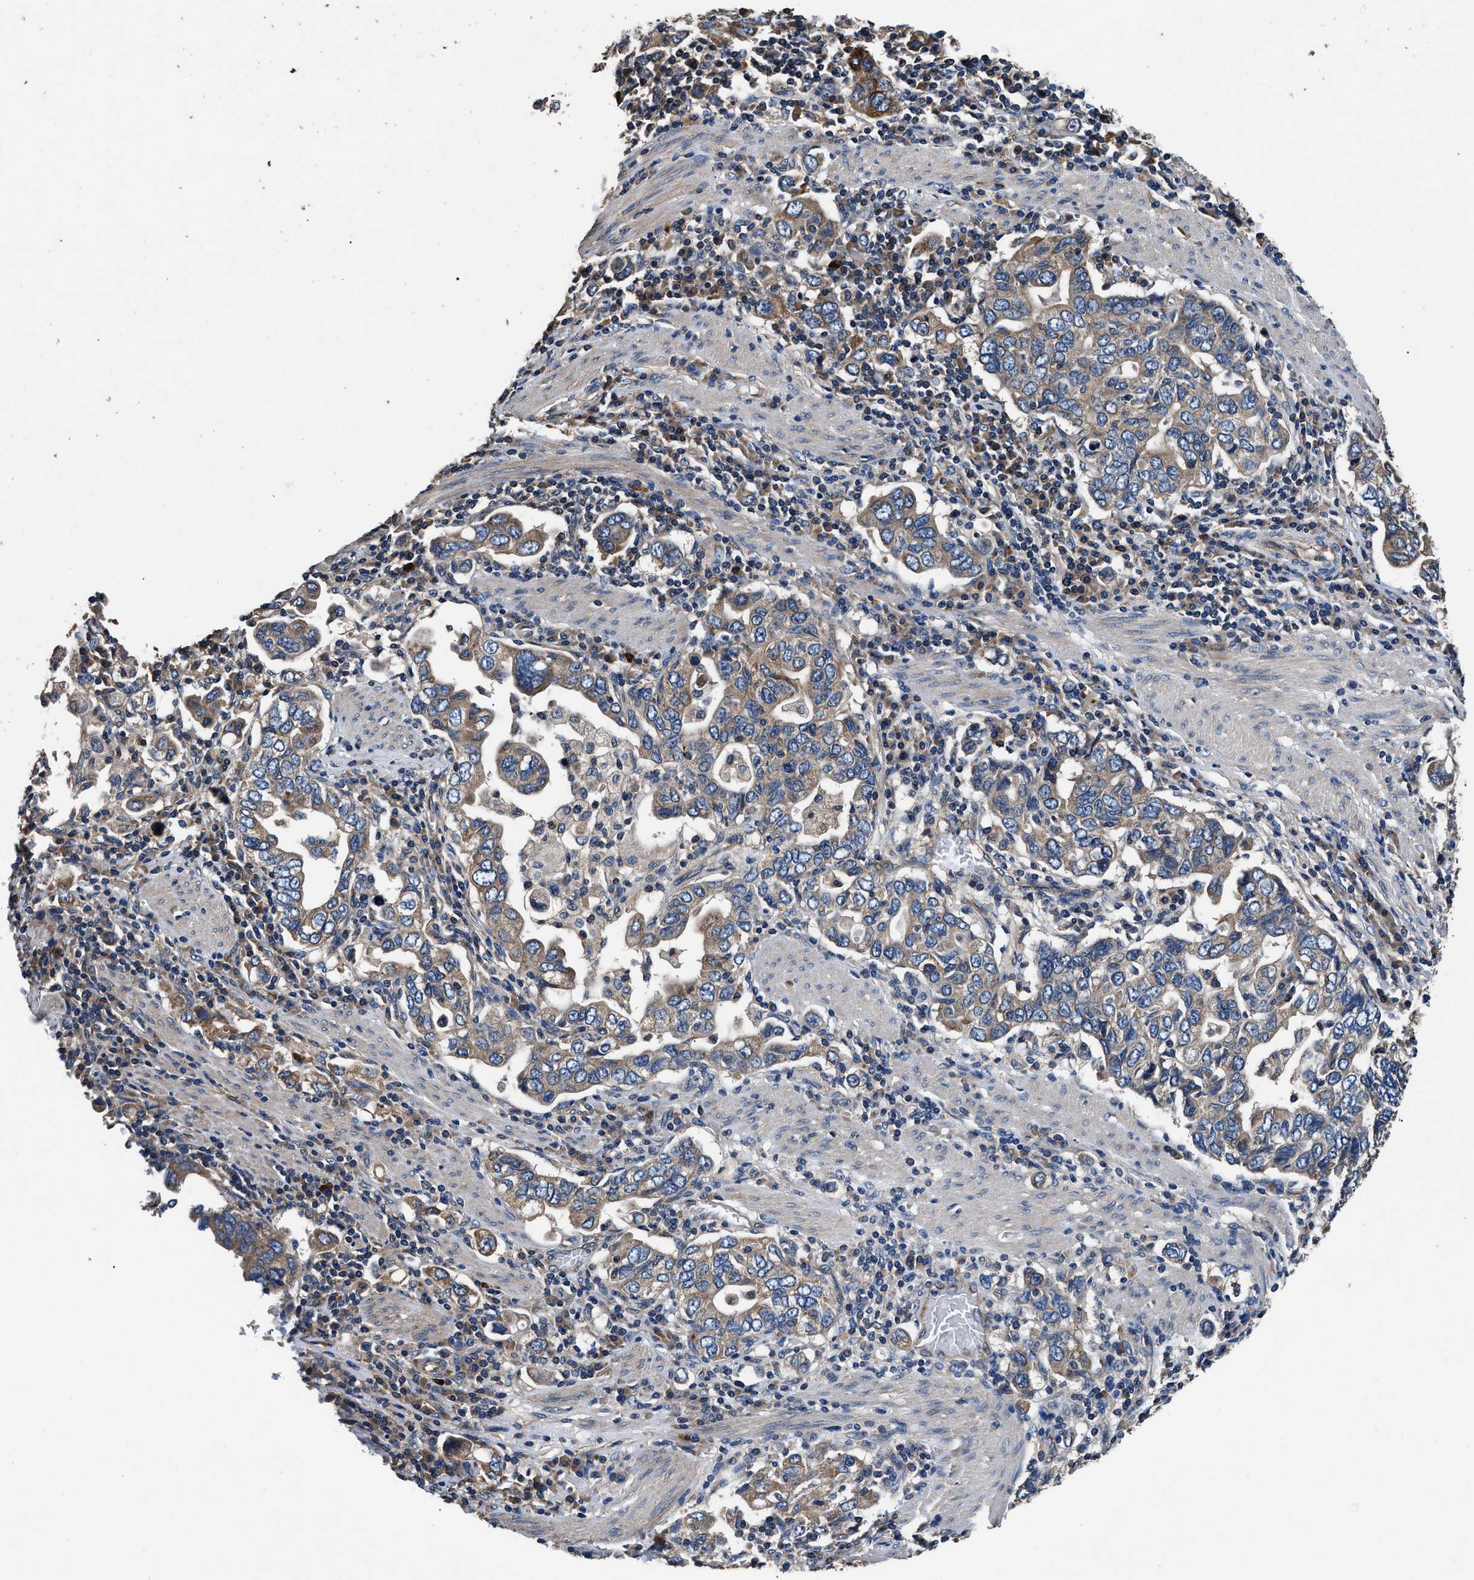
{"staining": {"intensity": "moderate", "quantity": ">75%", "location": "cytoplasmic/membranous"}, "tissue": "stomach cancer", "cell_type": "Tumor cells", "image_type": "cancer", "snomed": [{"axis": "morphology", "description": "Adenocarcinoma, NOS"}, {"axis": "topography", "description": "Stomach, upper"}], "caption": "IHC of human adenocarcinoma (stomach) reveals medium levels of moderate cytoplasmic/membranous positivity in about >75% of tumor cells. The protein is shown in brown color, while the nuclei are stained blue.", "gene": "DHRS7B", "patient": {"sex": "male", "age": 62}}